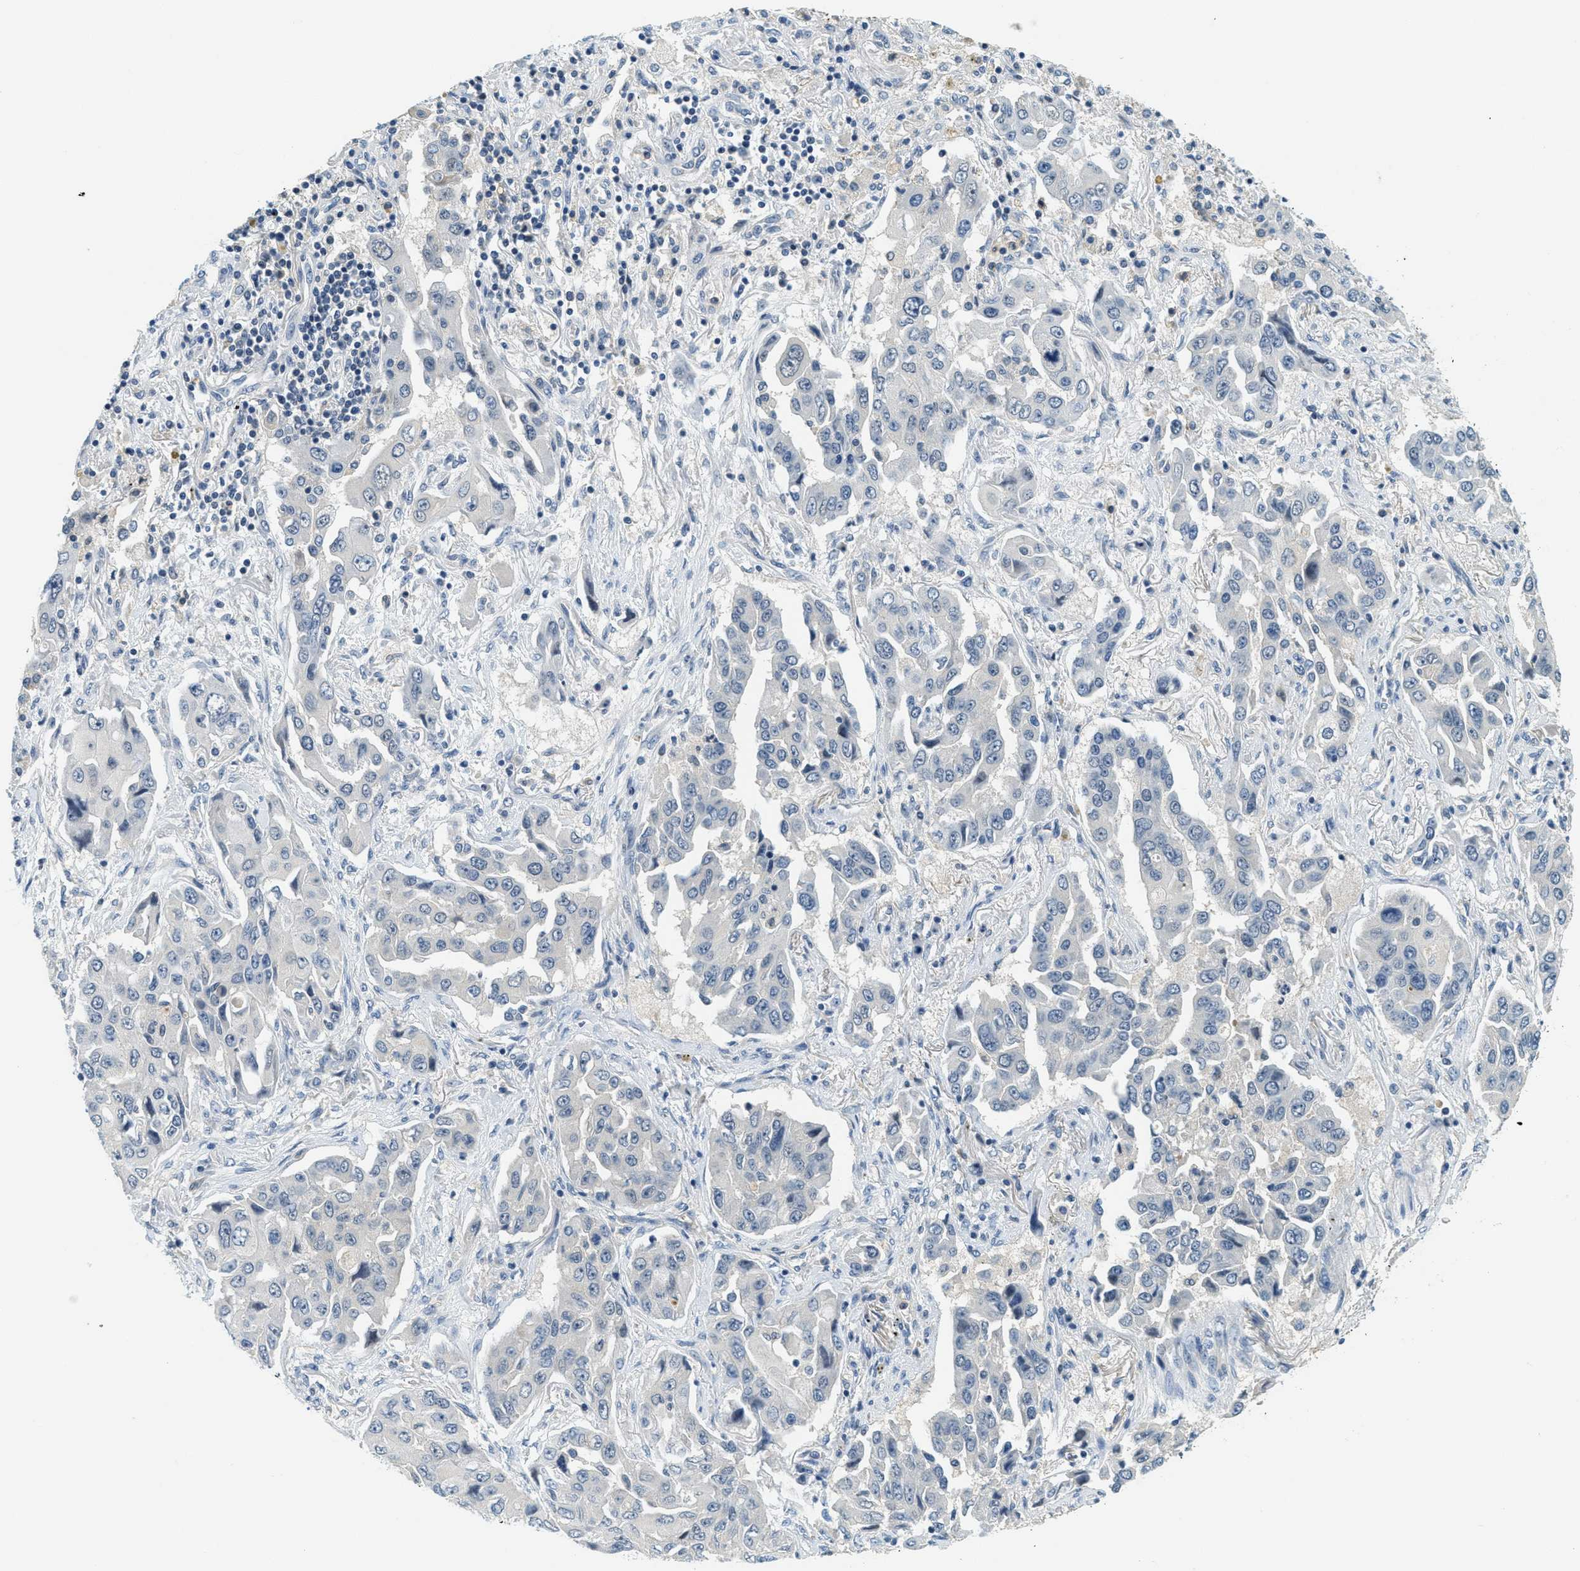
{"staining": {"intensity": "negative", "quantity": "none", "location": "none"}, "tissue": "lung cancer", "cell_type": "Tumor cells", "image_type": "cancer", "snomed": [{"axis": "morphology", "description": "Adenocarcinoma, NOS"}, {"axis": "topography", "description": "Lung"}], "caption": "This micrograph is of lung adenocarcinoma stained with immunohistochemistry to label a protein in brown with the nuclei are counter-stained blue. There is no positivity in tumor cells. (DAB immunohistochemistry, high magnification).", "gene": "RASGRP2", "patient": {"sex": "female", "age": 65}}